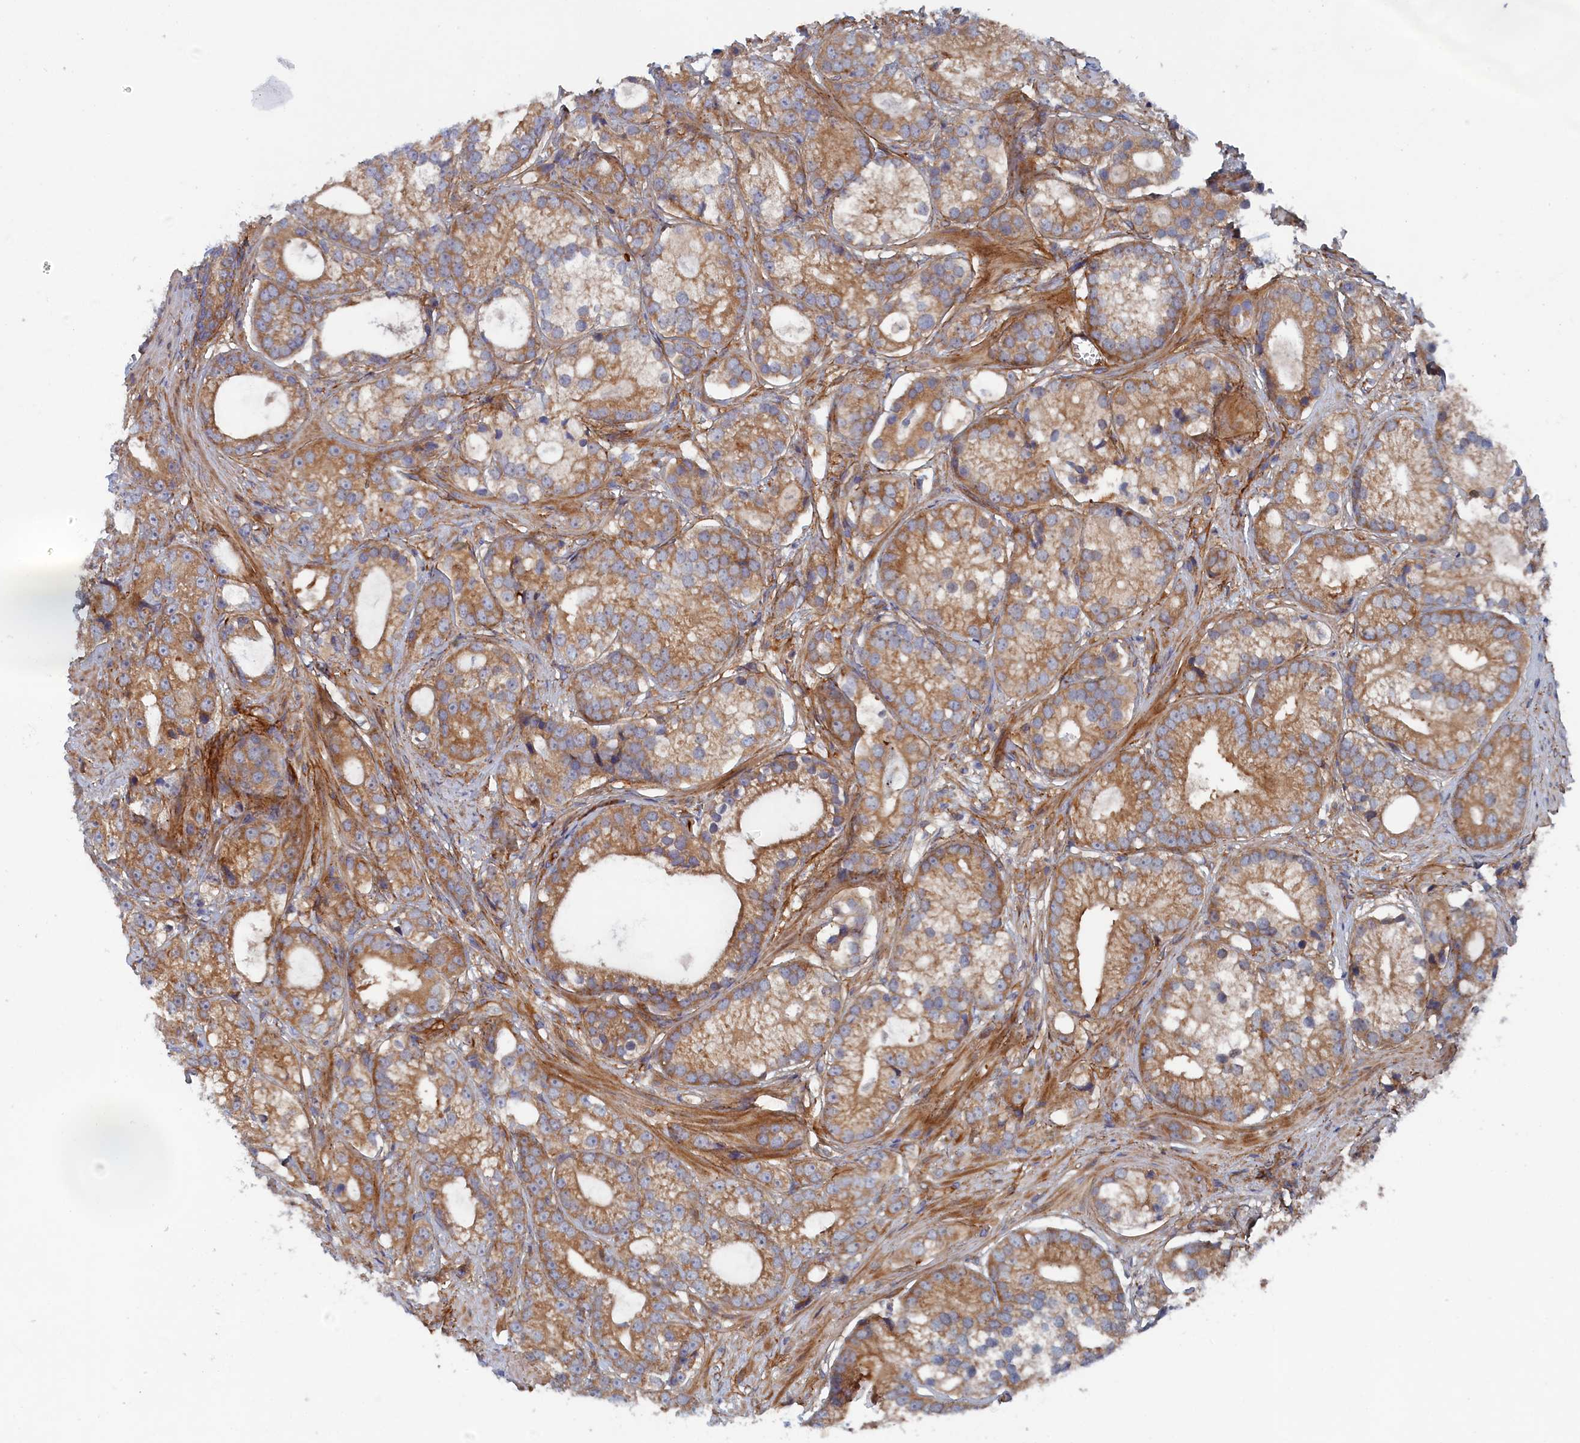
{"staining": {"intensity": "moderate", "quantity": ">75%", "location": "cytoplasmic/membranous"}, "tissue": "prostate cancer", "cell_type": "Tumor cells", "image_type": "cancer", "snomed": [{"axis": "morphology", "description": "Adenocarcinoma, High grade"}, {"axis": "topography", "description": "Prostate"}], "caption": "The image exhibits a brown stain indicating the presence of a protein in the cytoplasmic/membranous of tumor cells in prostate cancer.", "gene": "TMEM196", "patient": {"sex": "male", "age": 75}}